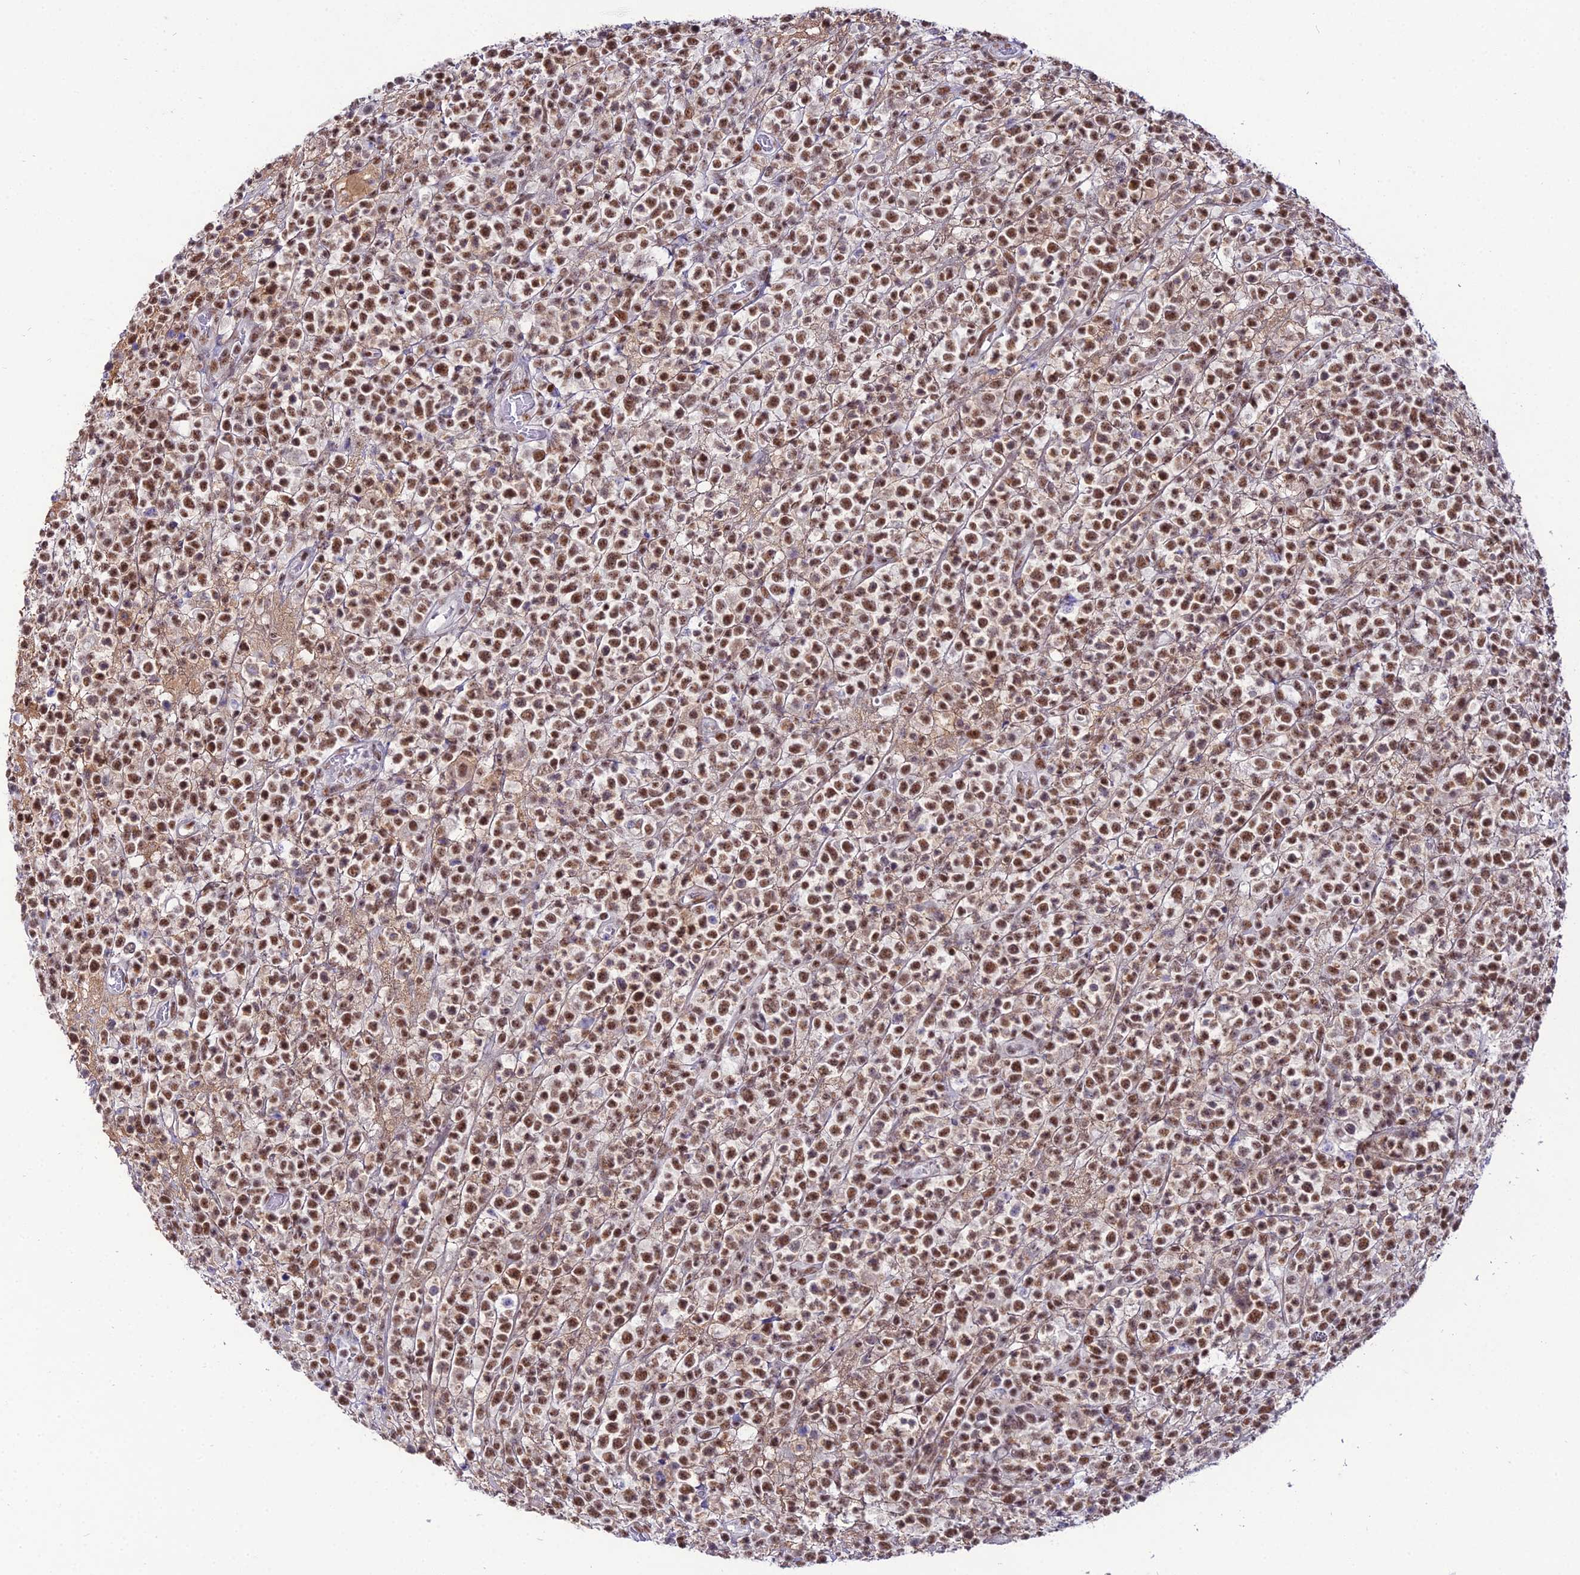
{"staining": {"intensity": "moderate", "quantity": ">75%", "location": "nuclear"}, "tissue": "lymphoma", "cell_type": "Tumor cells", "image_type": "cancer", "snomed": [{"axis": "morphology", "description": "Malignant lymphoma, non-Hodgkin's type, High grade"}, {"axis": "topography", "description": "Colon"}], "caption": "IHC (DAB) staining of malignant lymphoma, non-Hodgkin's type (high-grade) exhibits moderate nuclear protein staining in approximately >75% of tumor cells.", "gene": "RBM12", "patient": {"sex": "female", "age": 53}}